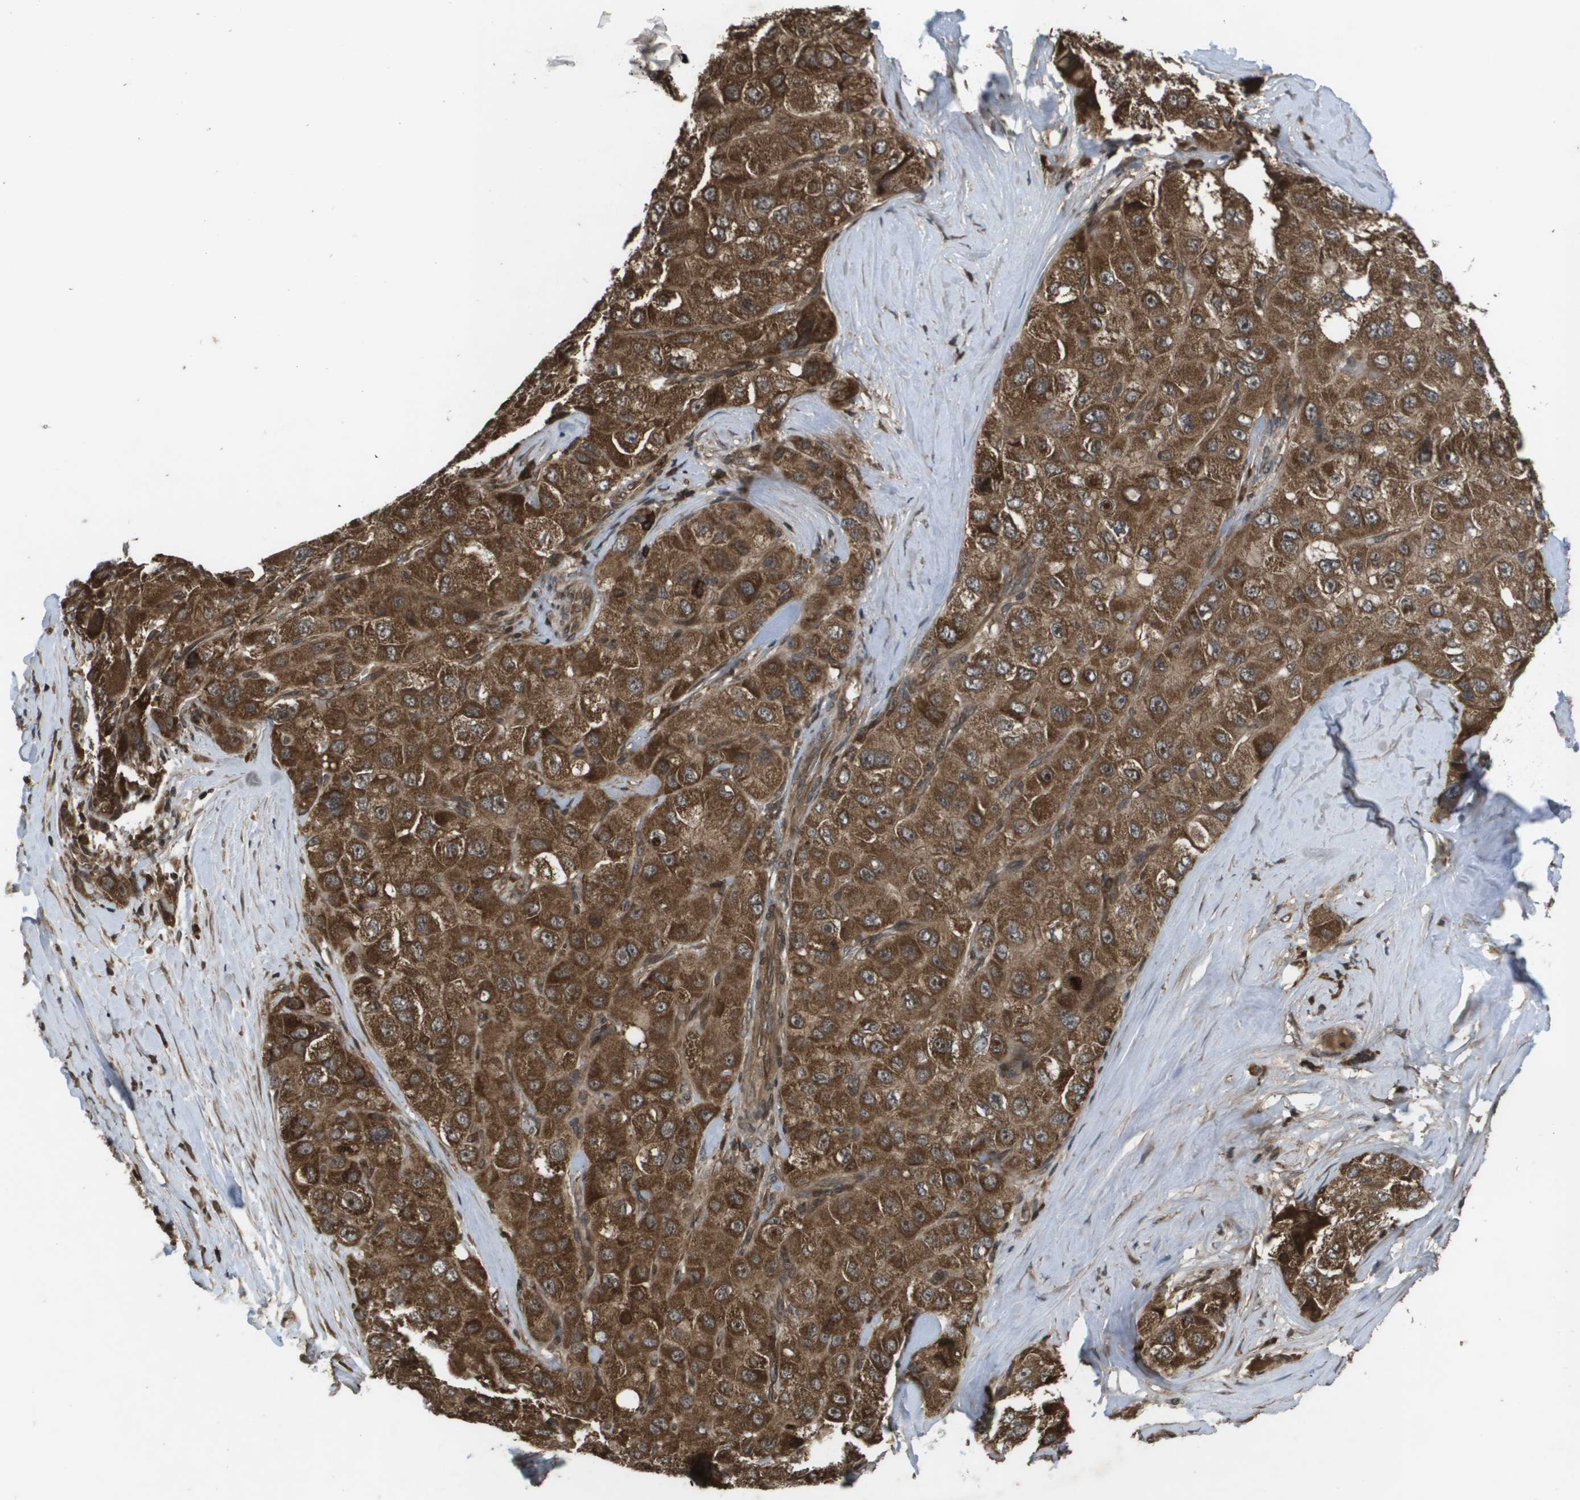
{"staining": {"intensity": "strong", "quantity": ">75%", "location": "cytoplasmic/membranous"}, "tissue": "liver cancer", "cell_type": "Tumor cells", "image_type": "cancer", "snomed": [{"axis": "morphology", "description": "Carcinoma, Hepatocellular, NOS"}, {"axis": "topography", "description": "Liver"}], "caption": "Tumor cells show high levels of strong cytoplasmic/membranous positivity in about >75% of cells in liver hepatocellular carcinoma.", "gene": "KIF11", "patient": {"sex": "male", "age": 80}}